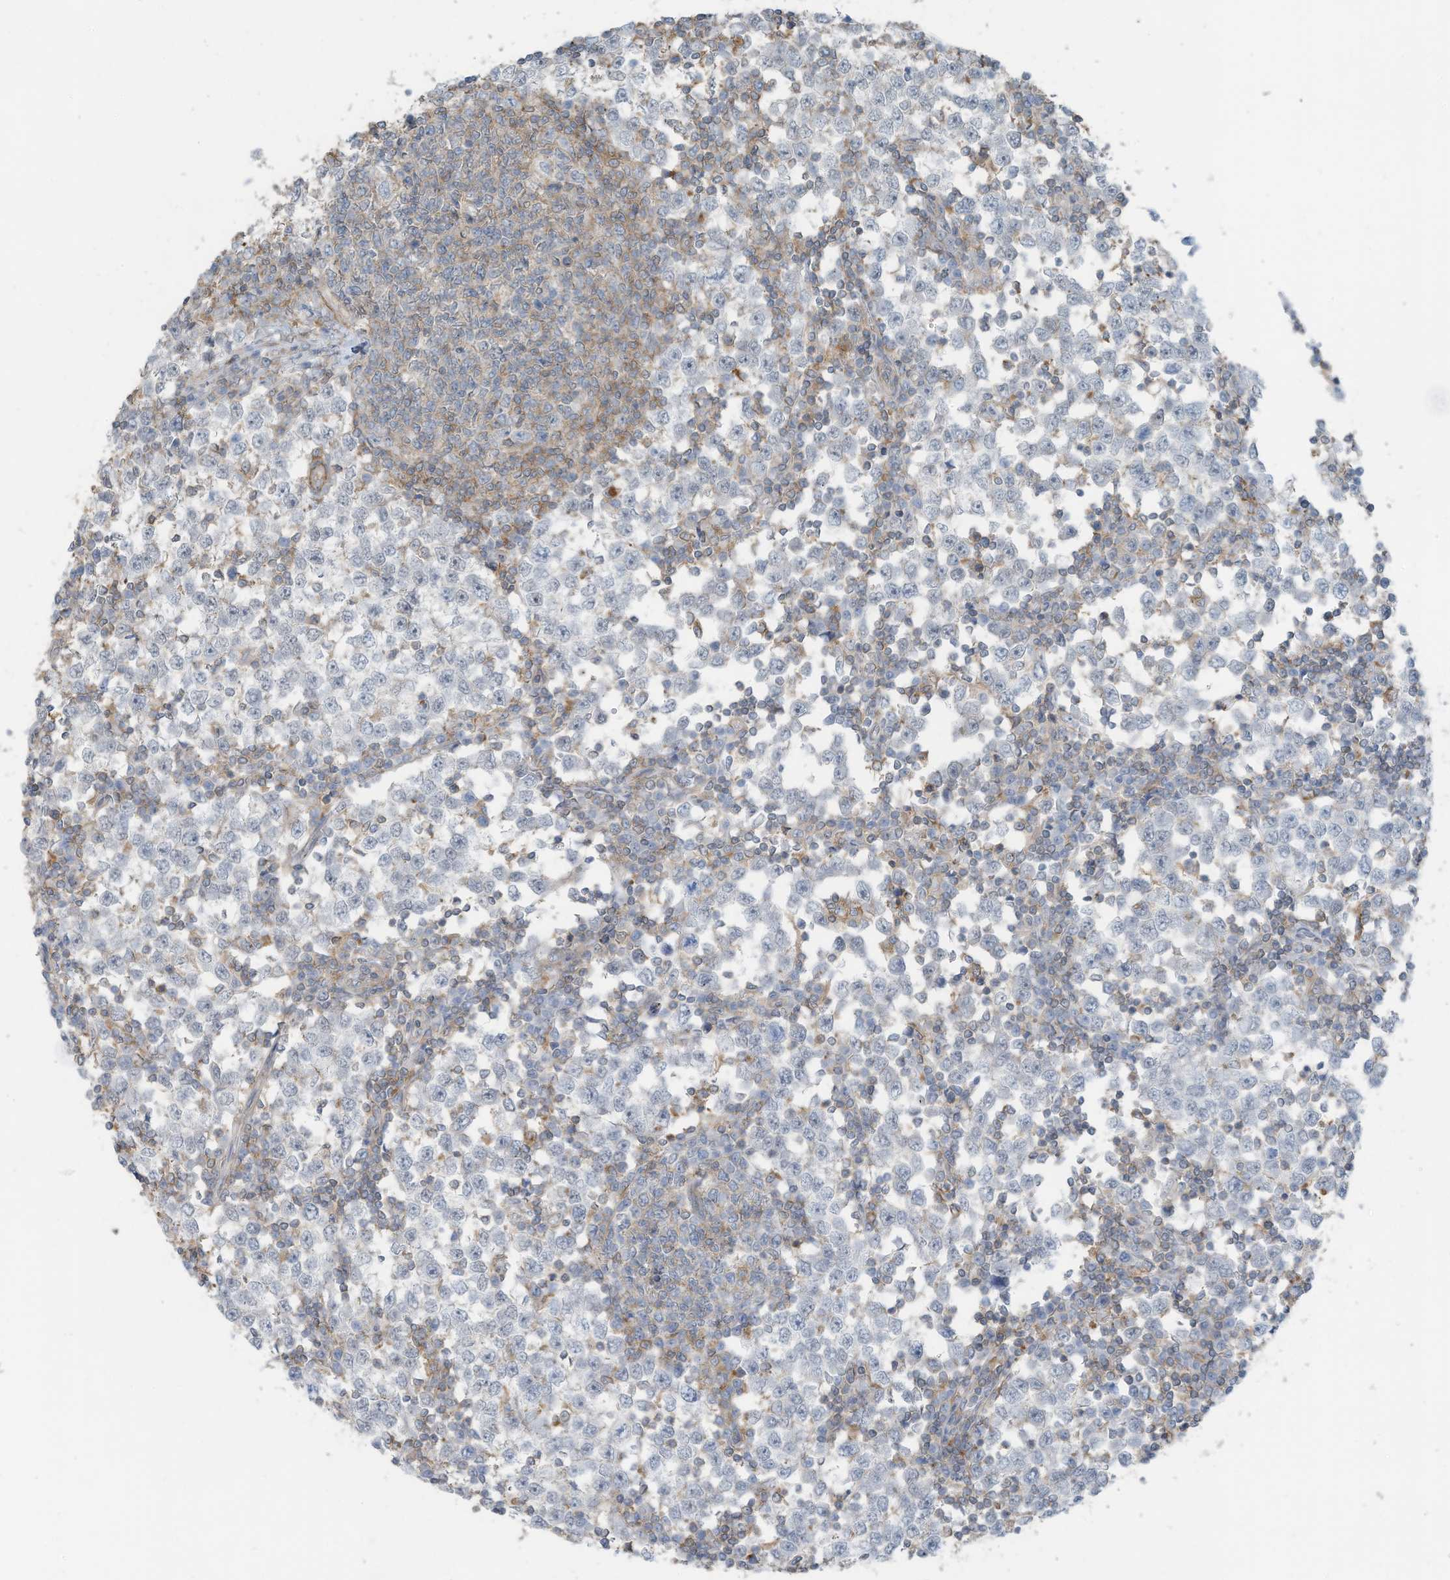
{"staining": {"intensity": "negative", "quantity": "none", "location": "none"}, "tissue": "testis cancer", "cell_type": "Tumor cells", "image_type": "cancer", "snomed": [{"axis": "morphology", "description": "Seminoma, NOS"}, {"axis": "topography", "description": "Testis"}], "caption": "An immunohistochemistry image of testis seminoma is shown. There is no staining in tumor cells of testis seminoma. (Stains: DAB (3,3'-diaminobenzidine) immunohistochemistry with hematoxylin counter stain, Microscopy: brightfield microscopy at high magnification).", "gene": "ZNF846", "patient": {"sex": "male", "age": 65}}